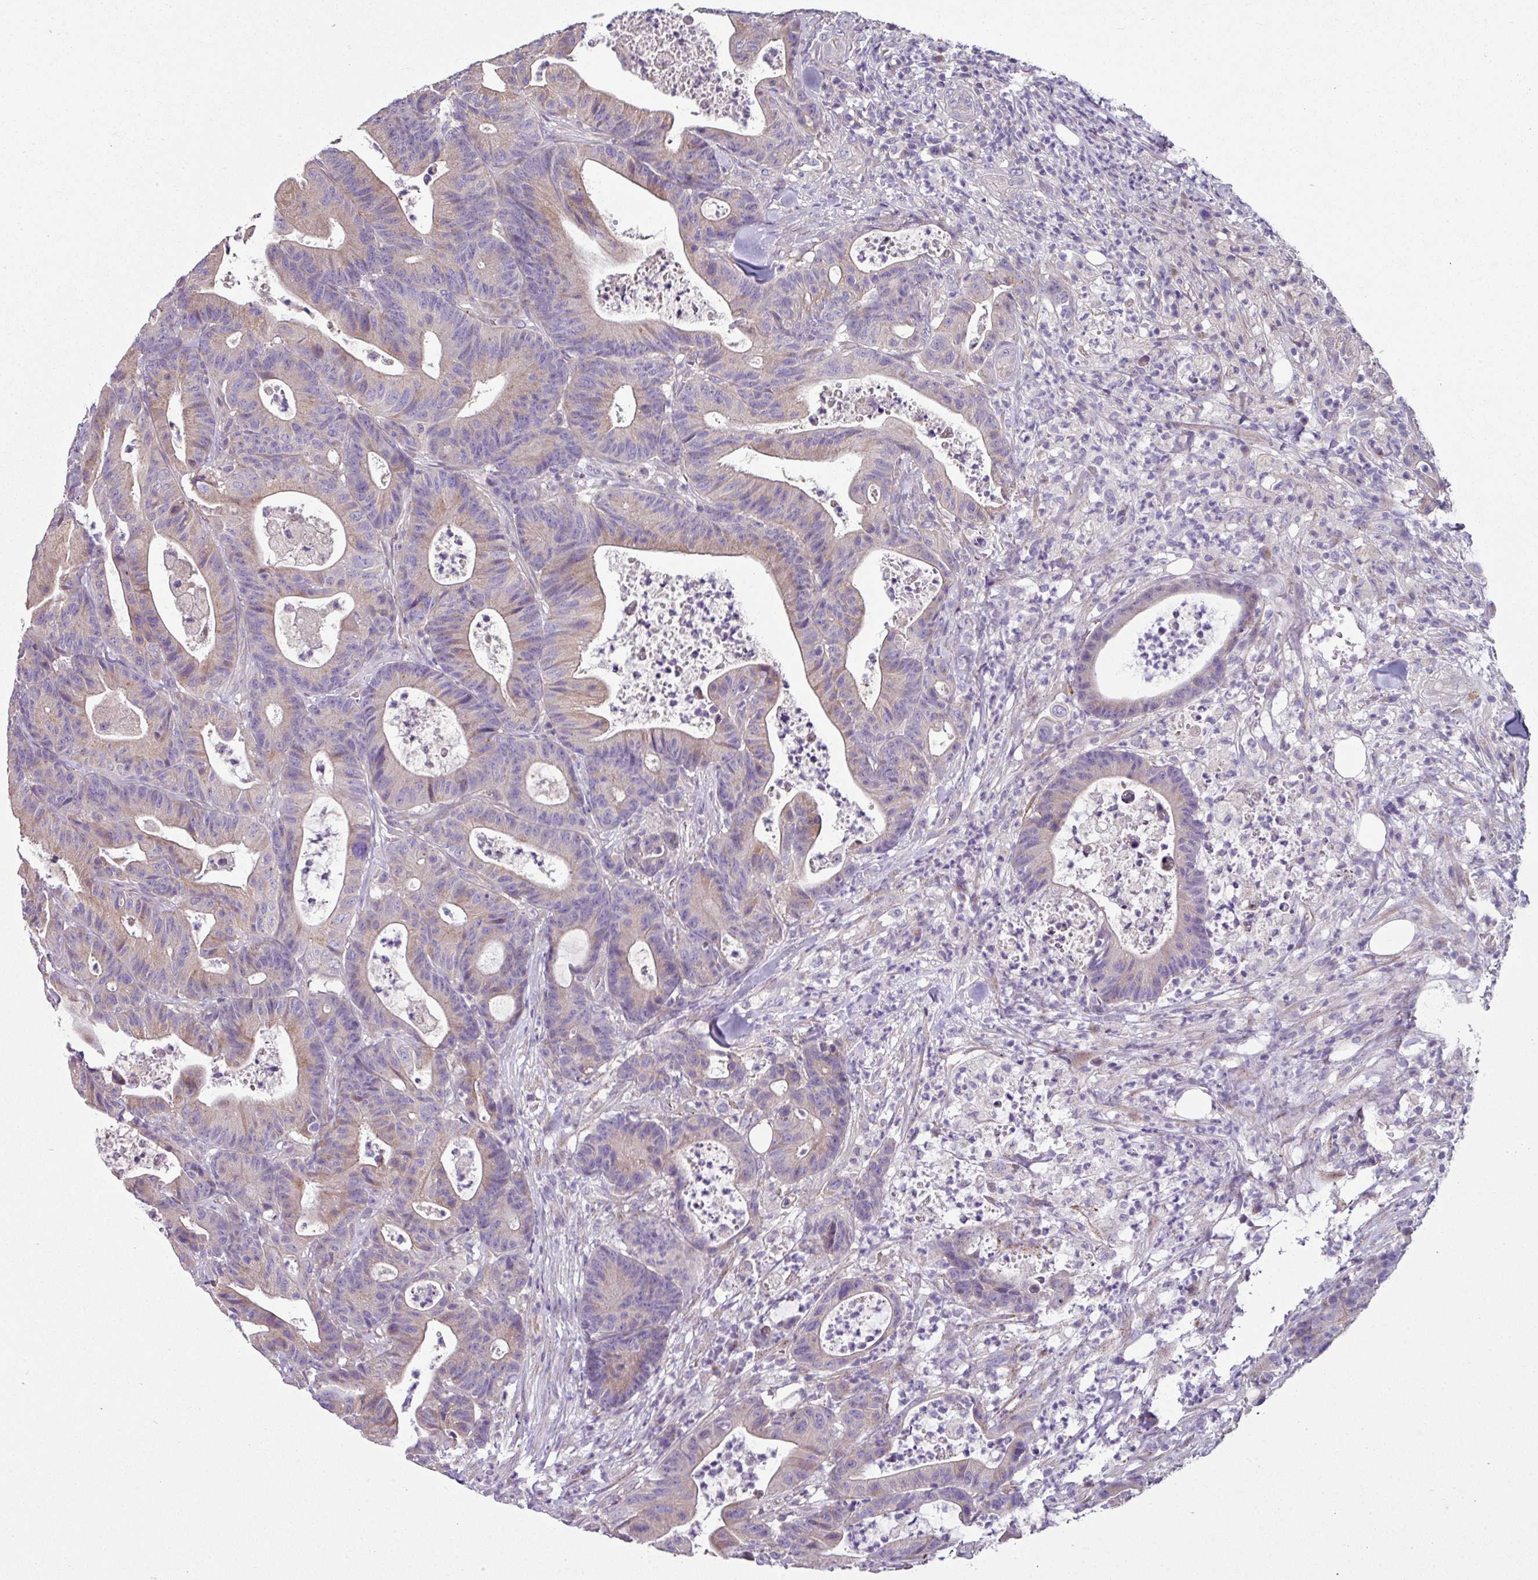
{"staining": {"intensity": "weak", "quantity": "25%-75%", "location": "cytoplasmic/membranous"}, "tissue": "colorectal cancer", "cell_type": "Tumor cells", "image_type": "cancer", "snomed": [{"axis": "morphology", "description": "Adenocarcinoma, NOS"}, {"axis": "topography", "description": "Colon"}], "caption": "A photomicrograph showing weak cytoplasmic/membranous staining in approximately 25%-75% of tumor cells in colorectal cancer, as visualized by brown immunohistochemical staining.", "gene": "LRRC9", "patient": {"sex": "female", "age": 84}}